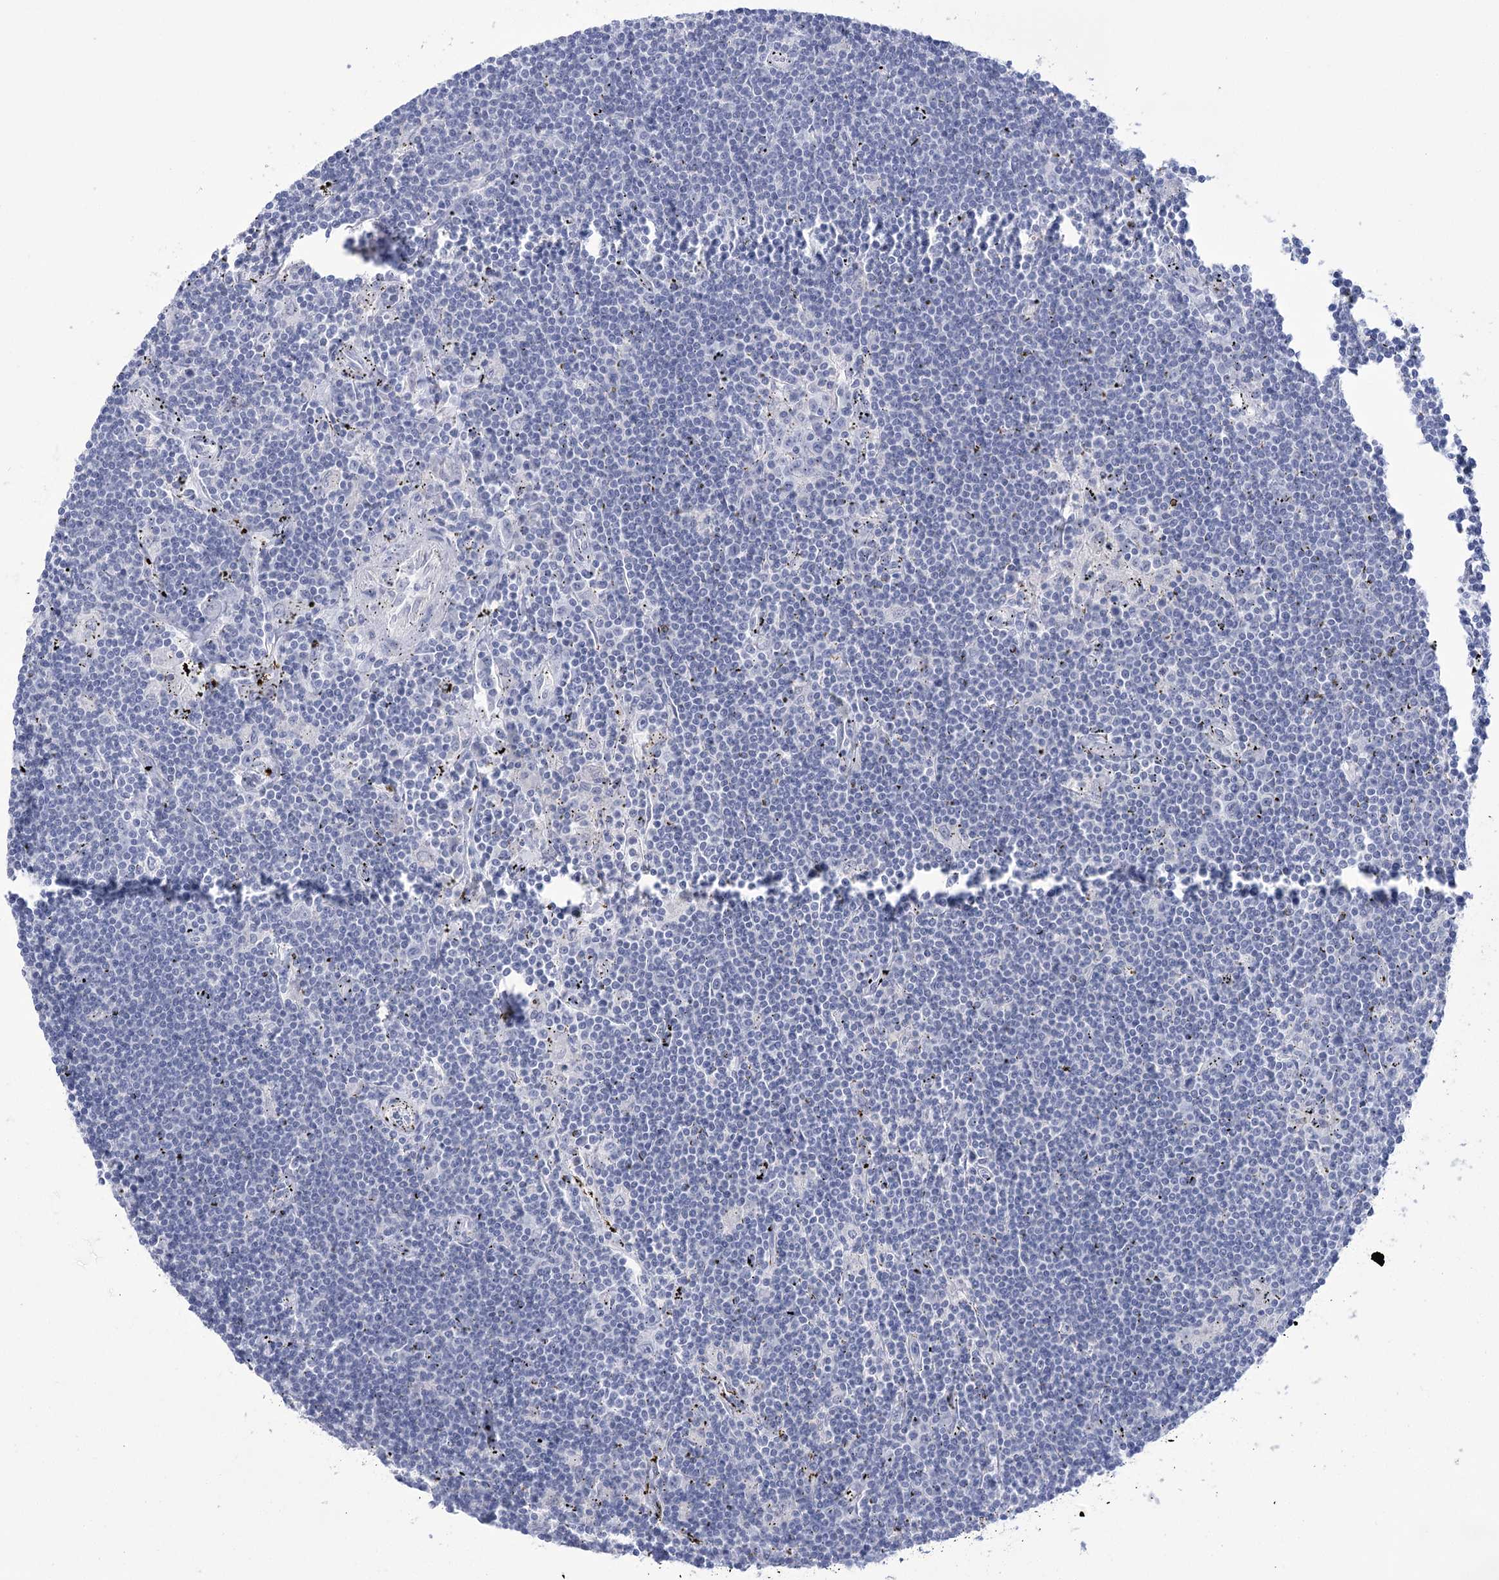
{"staining": {"intensity": "negative", "quantity": "none", "location": "none"}, "tissue": "lymphoma", "cell_type": "Tumor cells", "image_type": "cancer", "snomed": [{"axis": "morphology", "description": "Malignant lymphoma, non-Hodgkin's type, Low grade"}, {"axis": "topography", "description": "Spleen"}], "caption": "IHC image of human lymphoma stained for a protein (brown), which shows no expression in tumor cells.", "gene": "PBLD", "patient": {"sex": "male", "age": 76}}